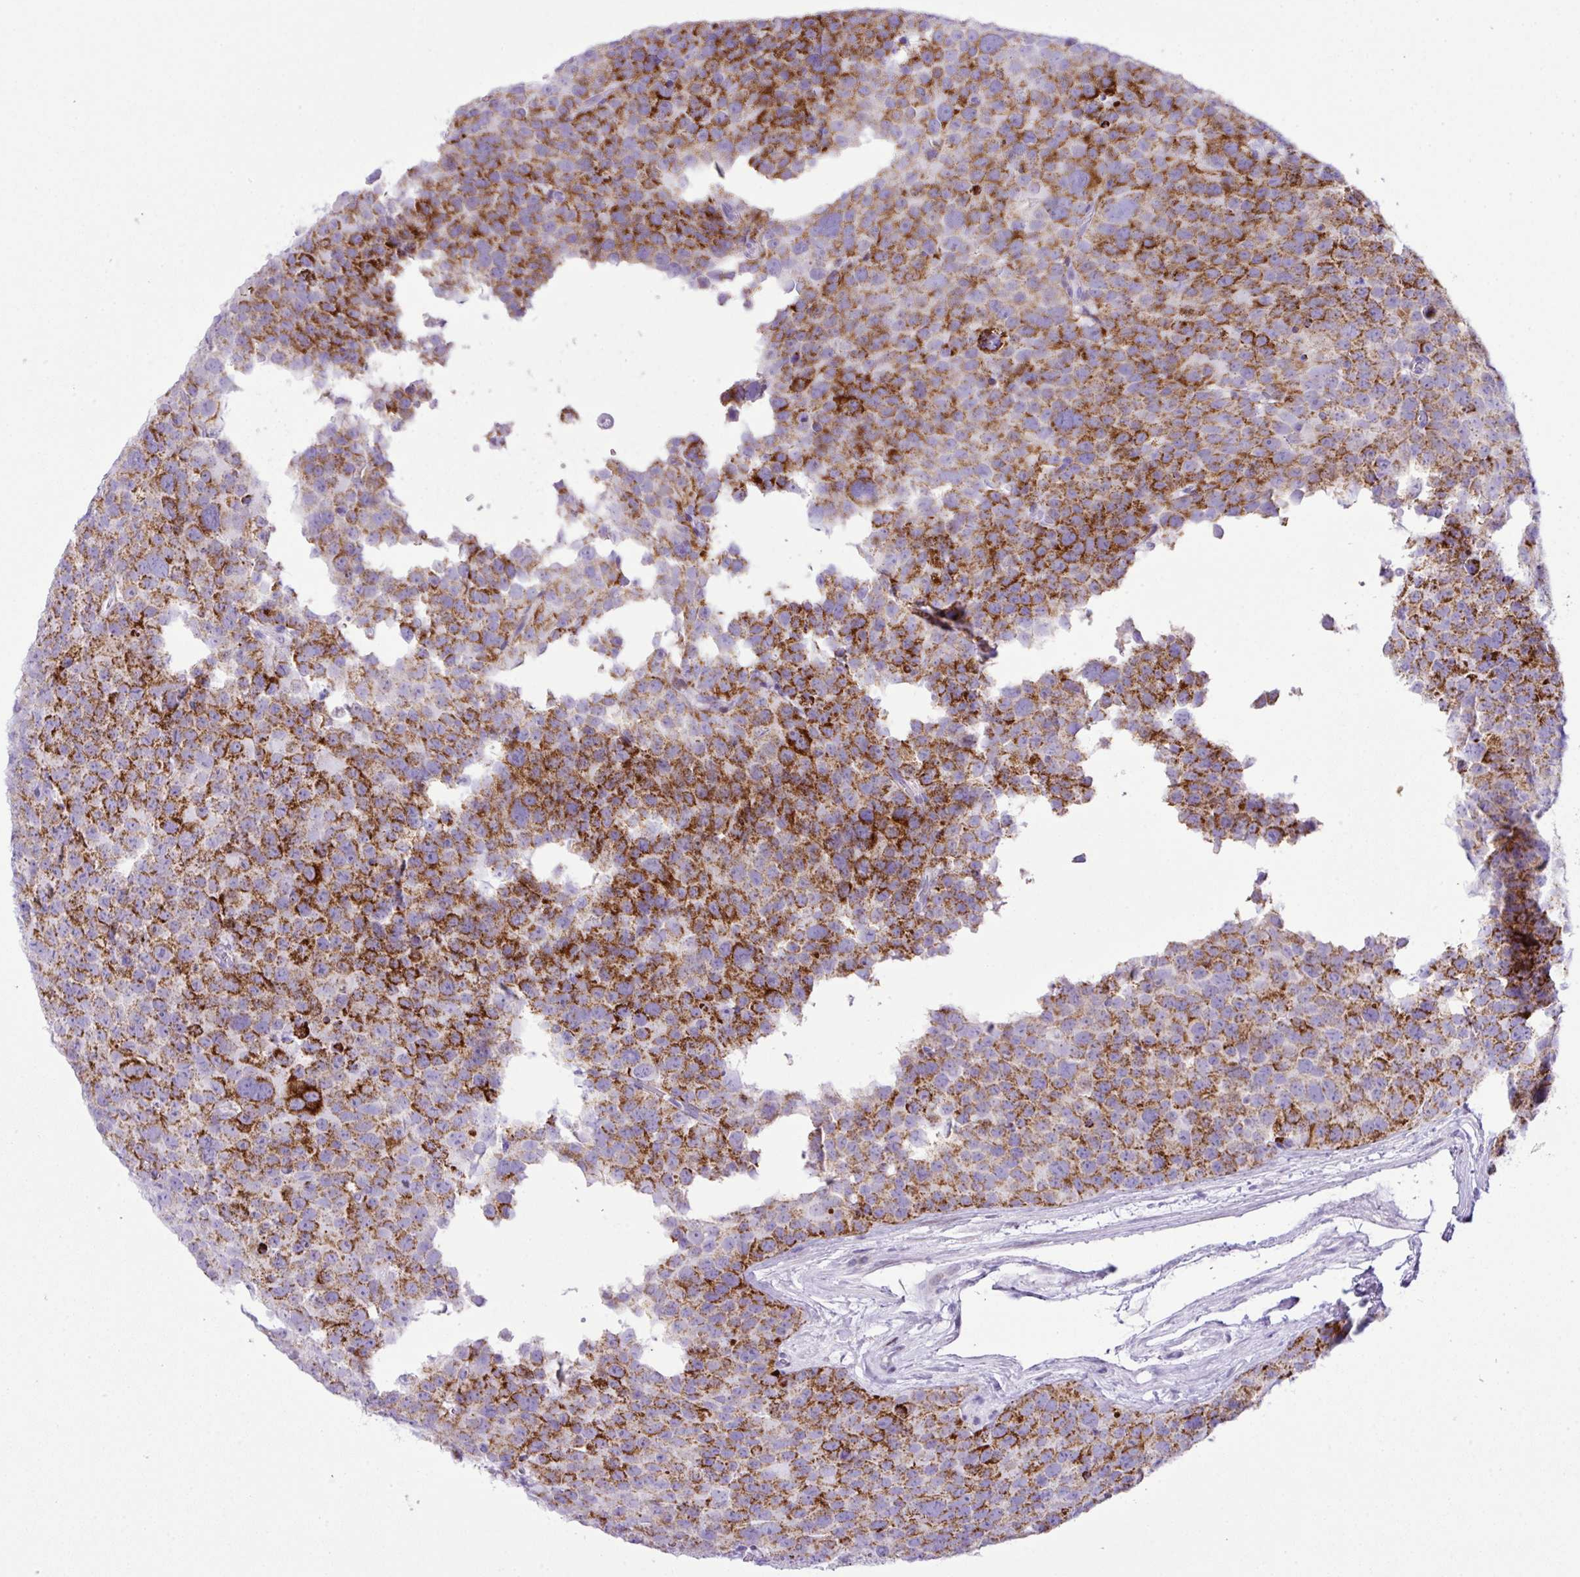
{"staining": {"intensity": "moderate", "quantity": ">75%", "location": "cytoplasmic/membranous"}, "tissue": "testis cancer", "cell_type": "Tumor cells", "image_type": "cancer", "snomed": [{"axis": "morphology", "description": "Seminoma, NOS"}, {"axis": "topography", "description": "Testis"}], "caption": "Immunohistochemical staining of testis cancer (seminoma) demonstrates moderate cytoplasmic/membranous protein positivity in approximately >75% of tumor cells.", "gene": "RCAN2", "patient": {"sex": "male", "age": 71}}